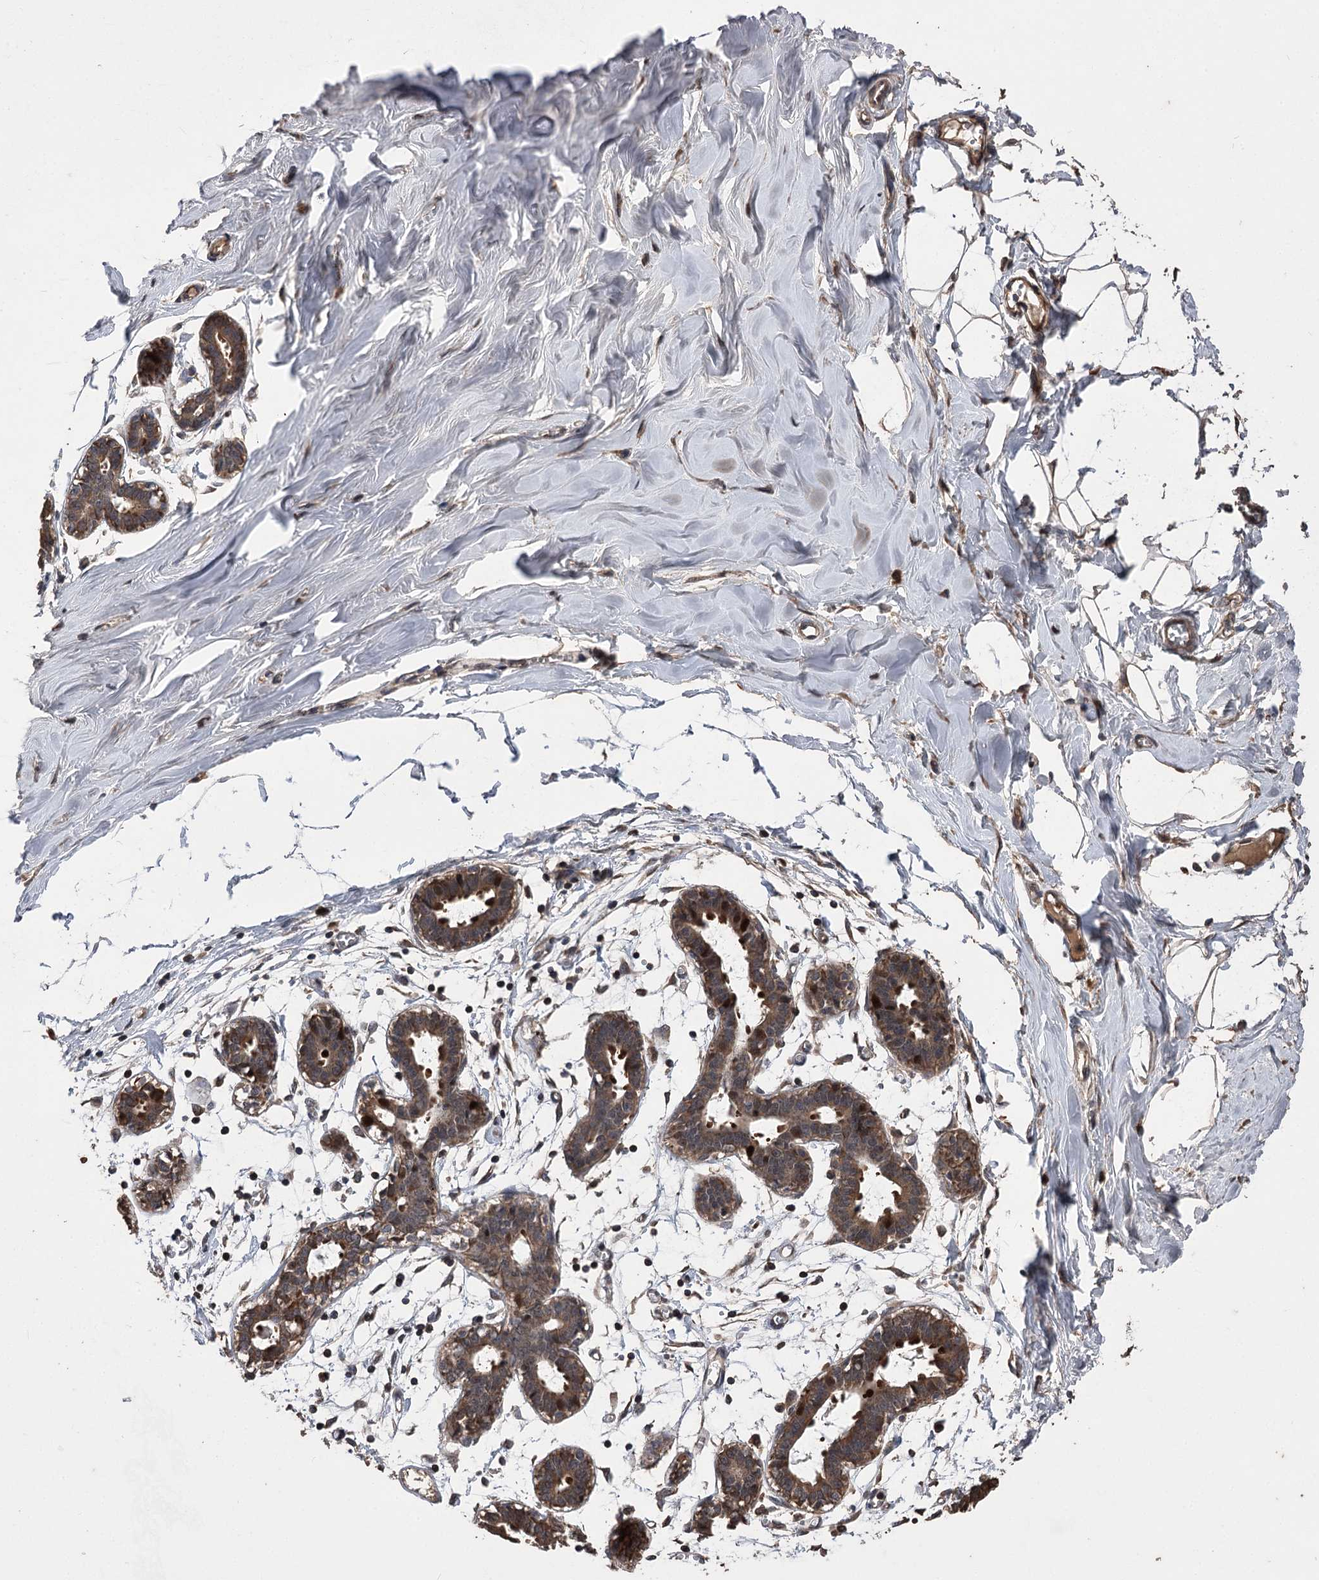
{"staining": {"intensity": "moderate", "quantity": ">75%", "location": "cytoplasmic/membranous"}, "tissue": "breast", "cell_type": "Adipocytes", "image_type": "normal", "snomed": [{"axis": "morphology", "description": "Normal tissue, NOS"}, {"axis": "topography", "description": "Breast"}], "caption": "Unremarkable breast was stained to show a protein in brown. There is medium levels of moderate cytoplasmic/membranous expression in approximately >75% of adipocytes.", "gene": "RASSF3", "patient": {"sex": "female", "age": 27}}